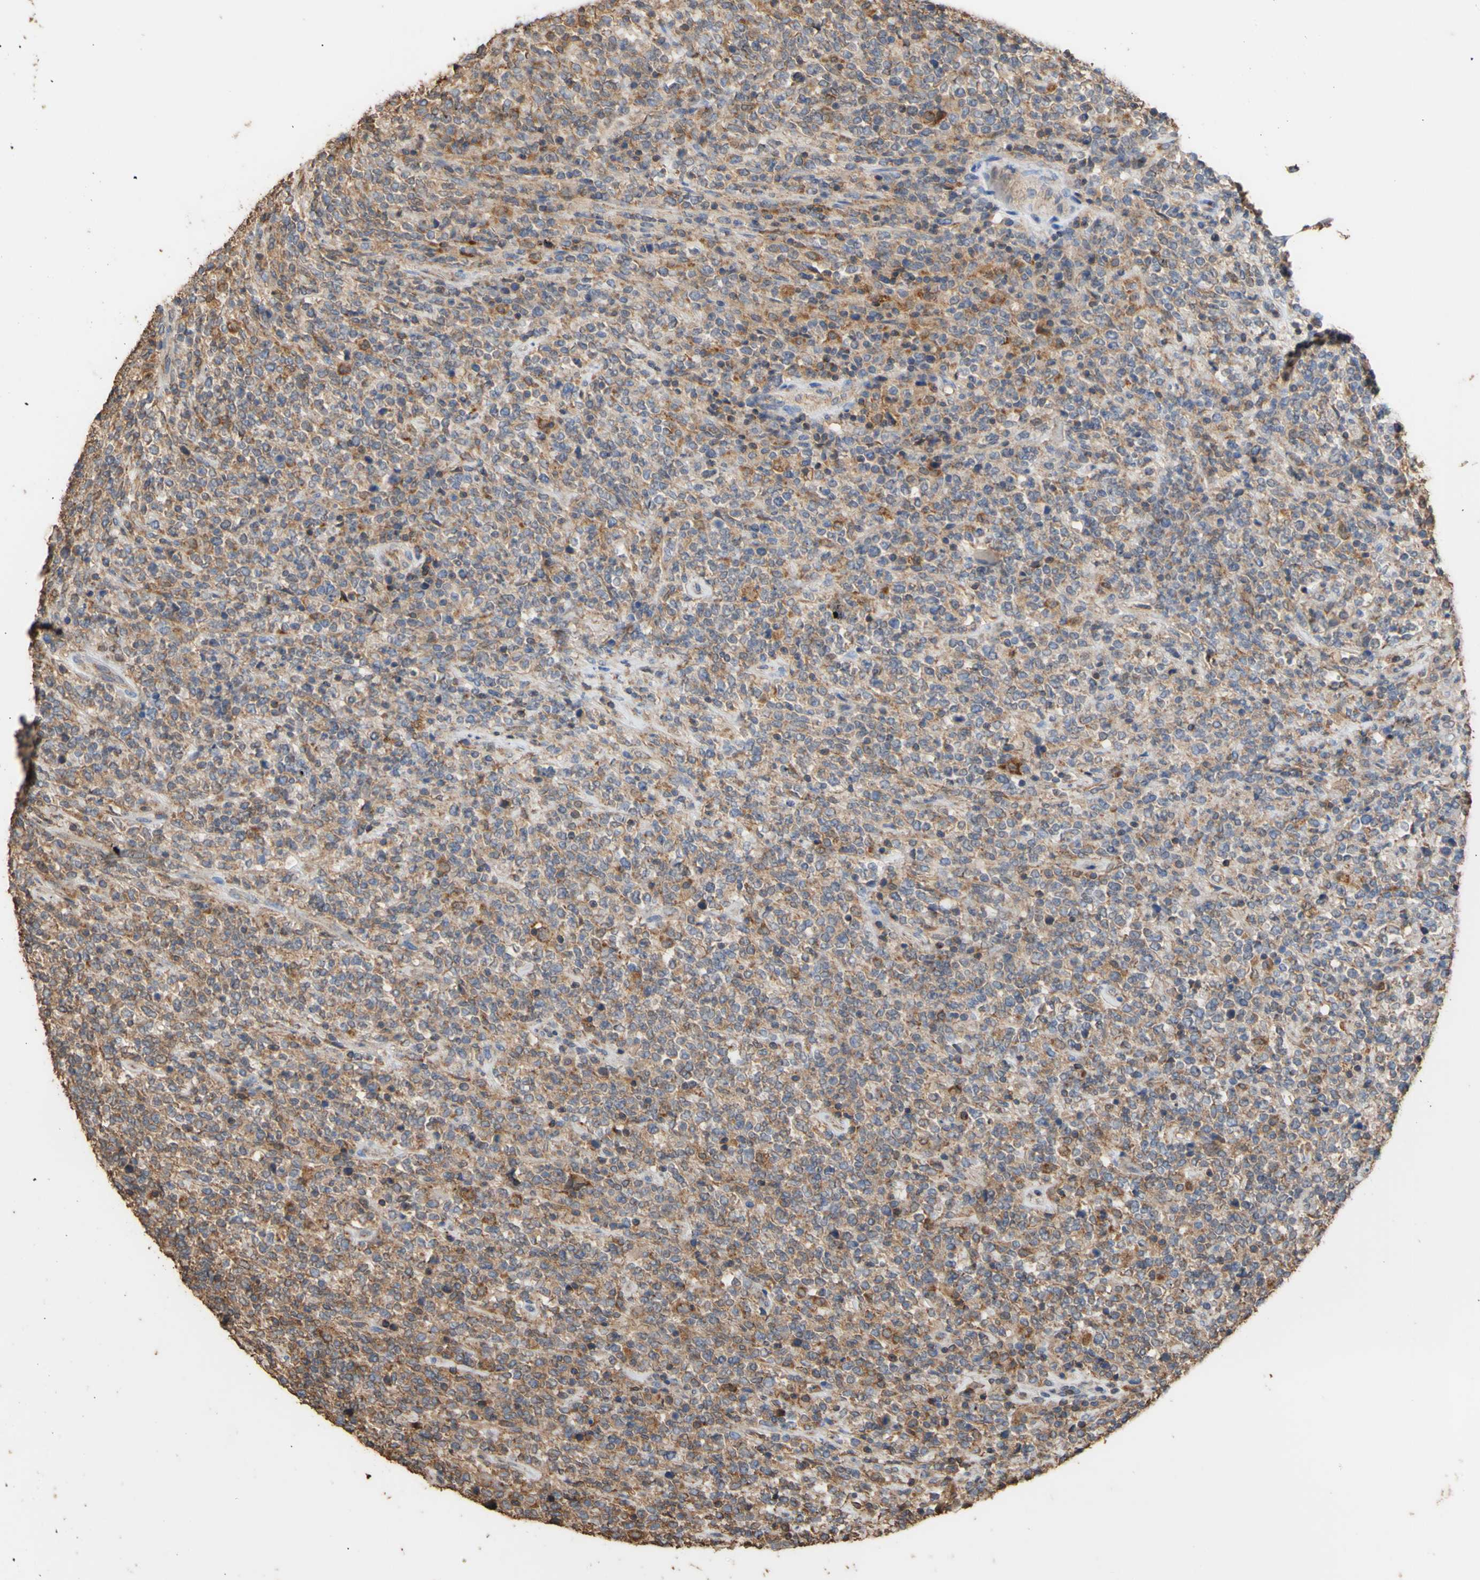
{"staining": {"intensity": "moderate", "quantity": ">75%", "location": "cytoplasmic/membranous"}, "tissue": "lymphoma", "cell_type": "Tumor cells", "image_type": "cancer", "snomed": [{"axis": "morphology", "description": "Malignant lymphoma, non-Hodgkin's type, High grade"}, {"axis": "topography", "description": "Soft tissue"}], "caption": "Protein expression by IHC displays moderate cytoplasmic/membranous positivity in approximately >75% of tumor cells in high-grade malignant lymphoma, non-Hodgkin's type. (Stains: DAB (3,3'-diaminobenzidine) in brown, nuclei in blue, Microscopy: brightfield microscopy at high magnification).", "gene": "ALDH9A1", "patient": {"sex": "male", "age": 18}}